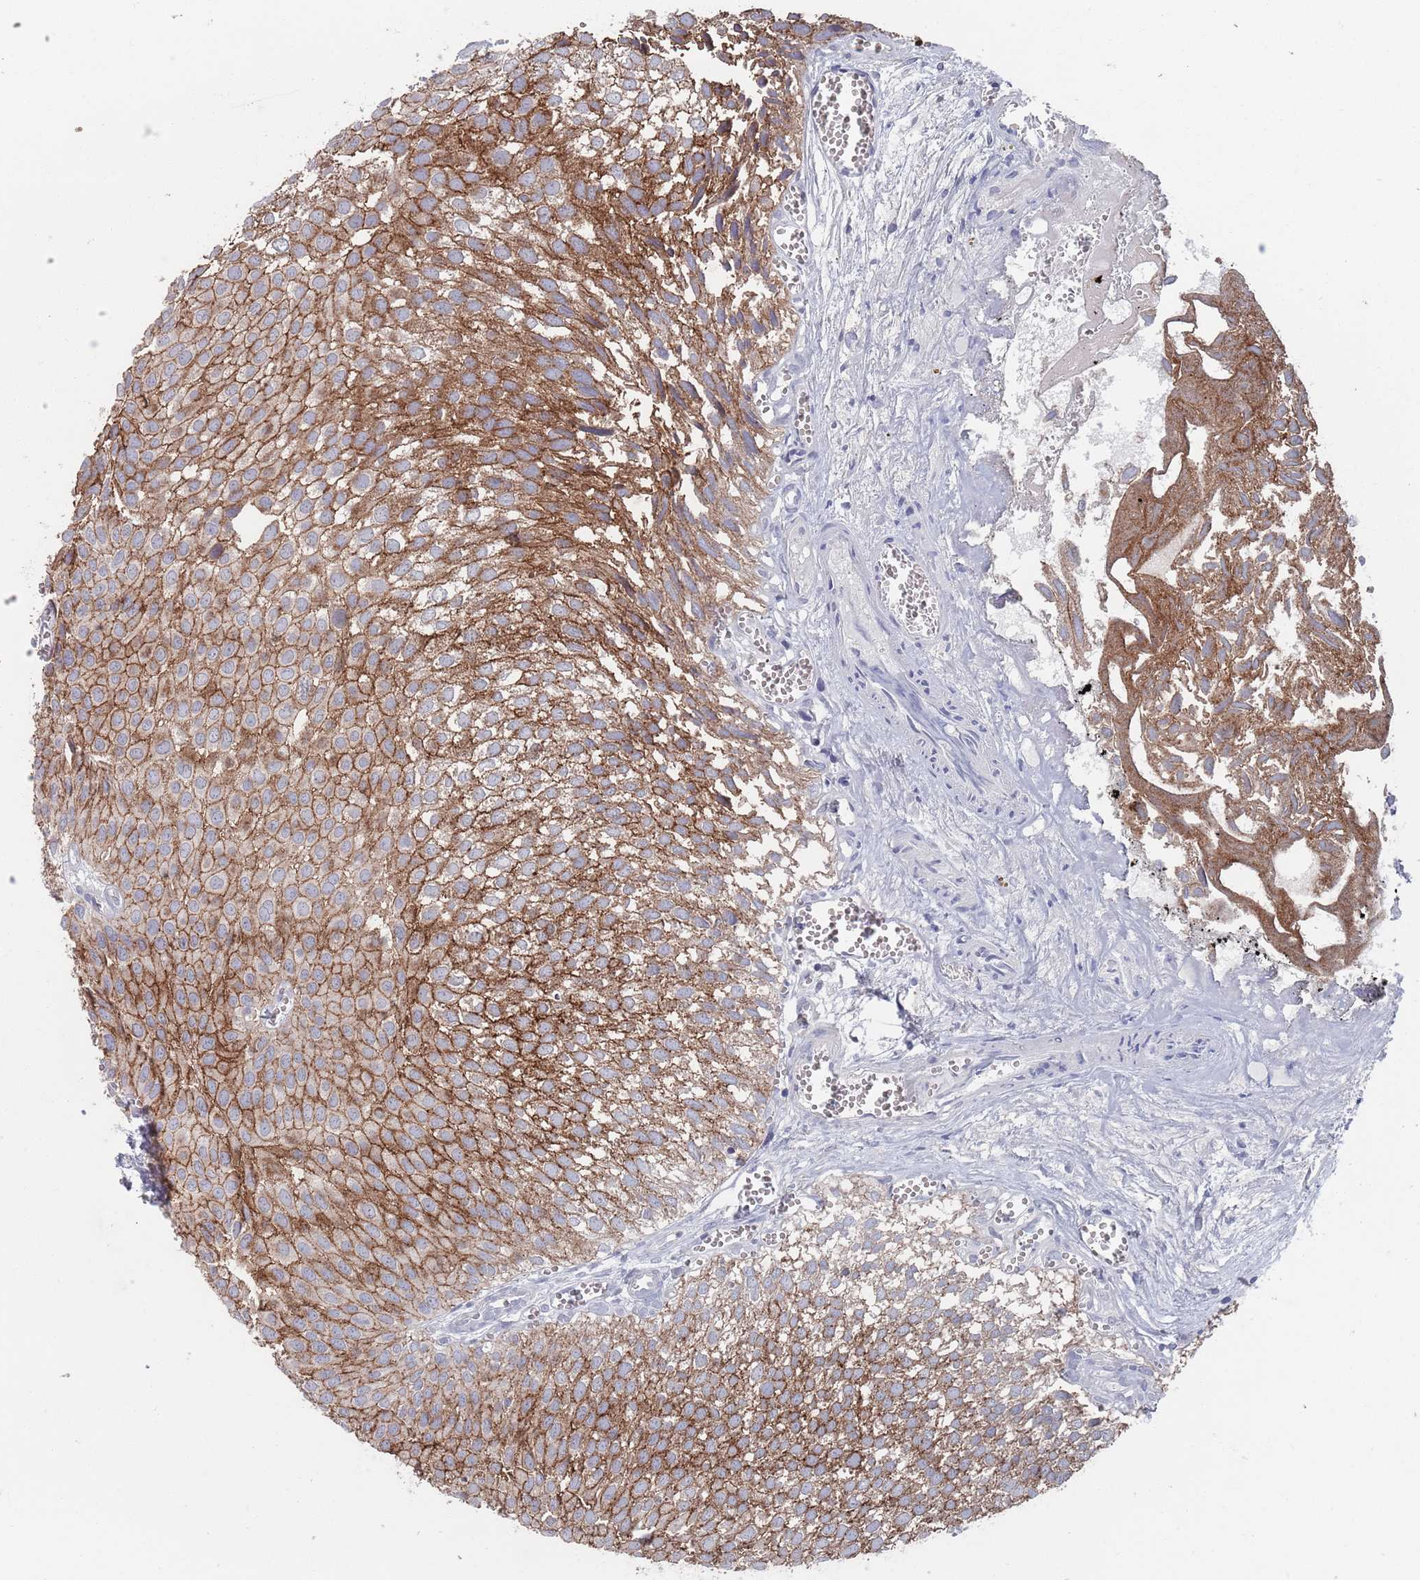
{"staining": {"intensity": "strong", "quantity": ">75%", "location": "cytoplasmic/membranous"}, "tissue": "urothelial cancer", "cell_type": "Tumor cells", "image_type": "cancer", "snomed": [{"axis": "morphology", "description": "Urothelial carcinoma, Low grade"}, {"axis": "topography", "description": "Urinary bladder"}], "caption": "Human urothelial cancer stained with a protein marker displays strong staining in tumor cells.", "gene": "PROM2", "patient": {"sex": "male", "age": 88}}